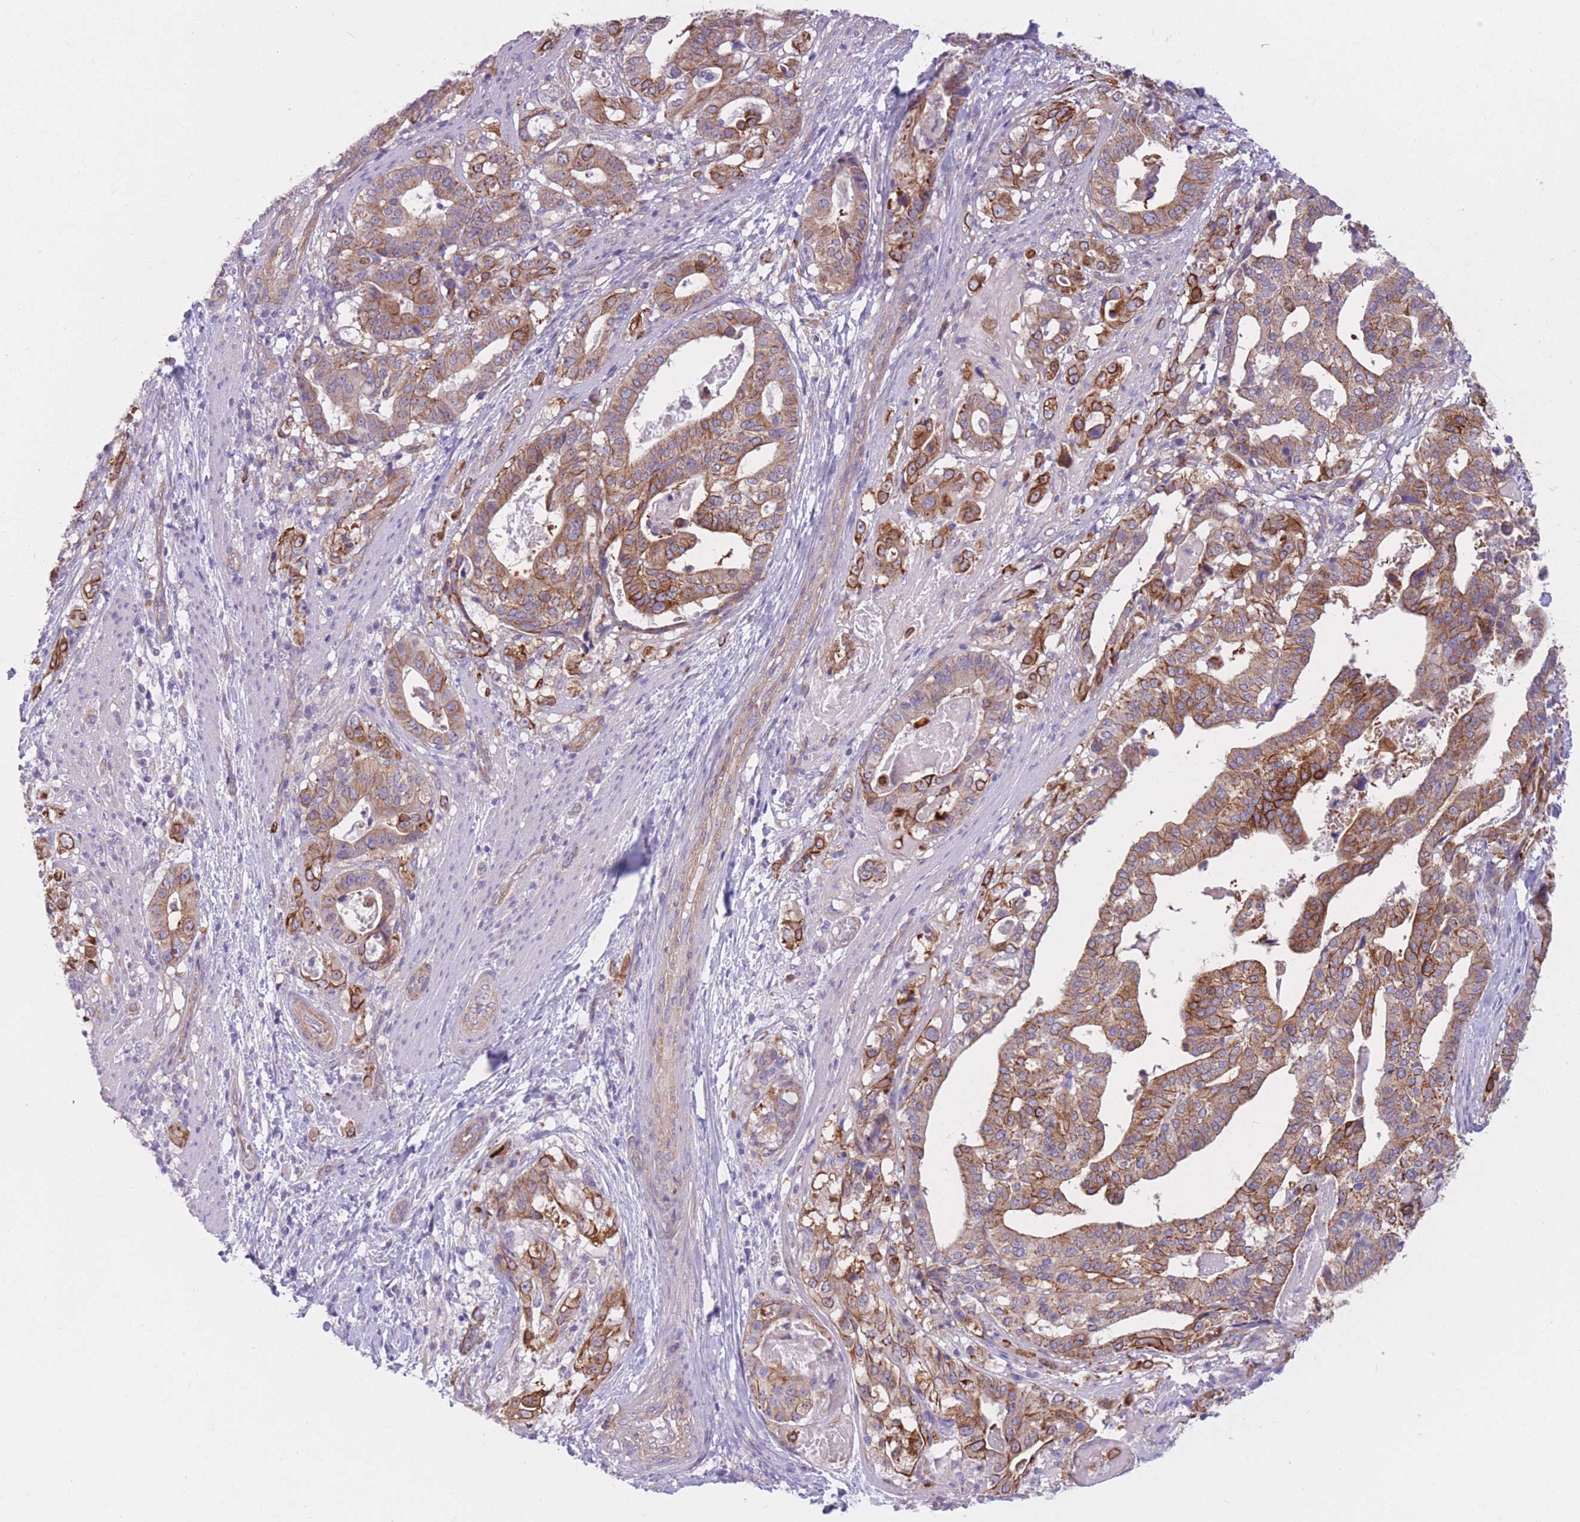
{"staining": {"intensity": "moderate", "quantity": ">75%", "location": "cytoplasmic/membranous"}, "tissue": "stomach cancer", "cell_type": "Tumor cells", "image_type": "cancer", "snomed": [{"axis": "morphology", "description": "Adenocarcinoma, NOS"}, {"axis": "topography", "description": "Stomach"}], "caption": "The micrograph reveals a brown stain indicating the presence of a protein in the cytoplasmic/membranous of tumor cells in stomach cancer.", "gene": "SERPINB3", "patient": {"sex": "male", "age": 48}}